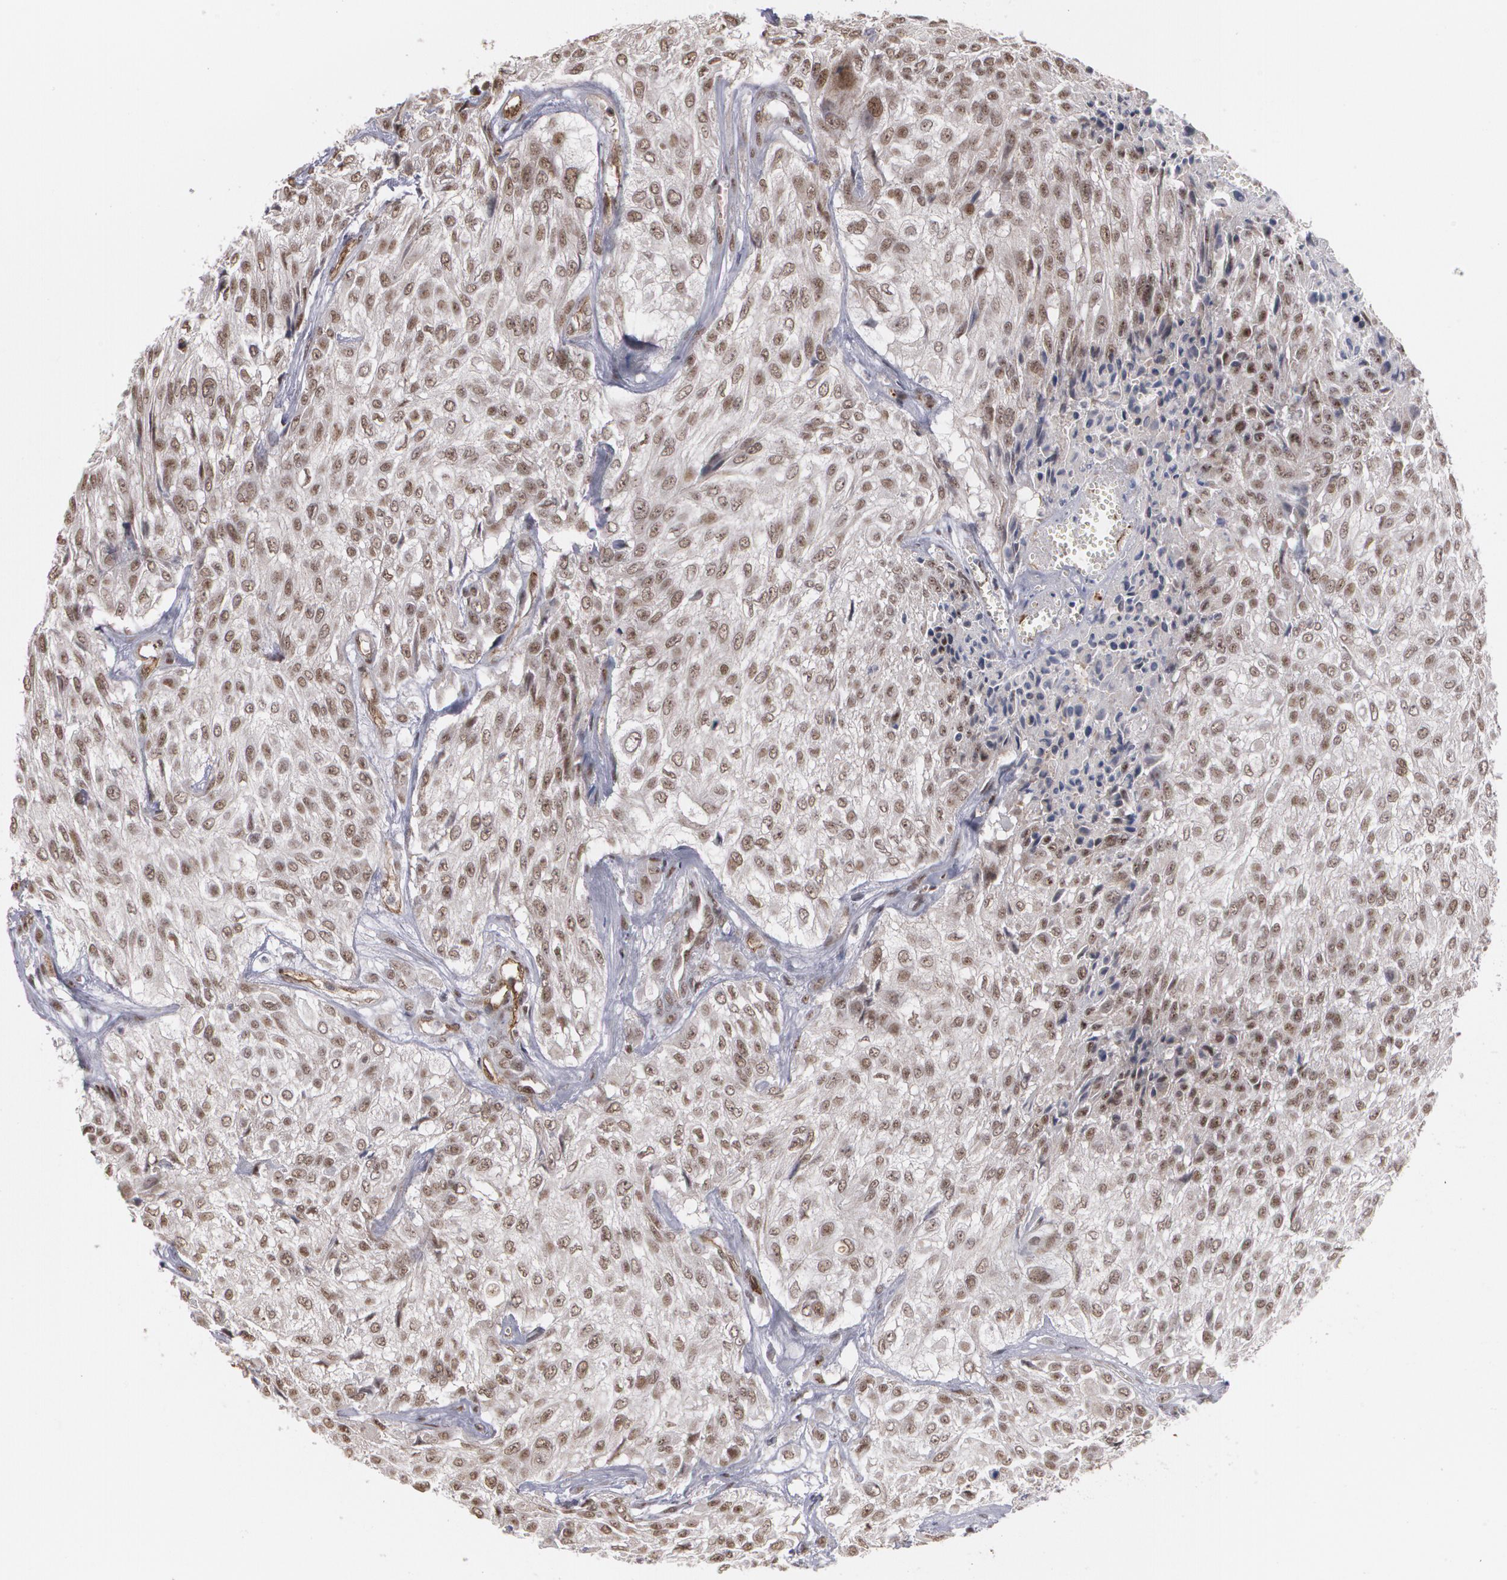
{"staining": {"intensity": "weak", "quantity": ">75%", "location": "nuclear"}, "tissue": "urothelial cancer", "cell_type": "Tumor cells", "image_type": "cancer", "snomed": [{"axis": "morphology", "description": "Urothelial carcinoma, High grade"}, {"axis": "topography", "description": "Urinary bladder"}], "caption": "A high-resolution photomicrograph shows immunohistochemistry staining of urothelial cancer, which reveals weak nuclear expression in approximately >75% of tumor cells. (DAB IHC, brown staining for protein, blue staining for nuclei).", "gene": "ZNF75A", "patient": {"sex": "male", "age": 57}}